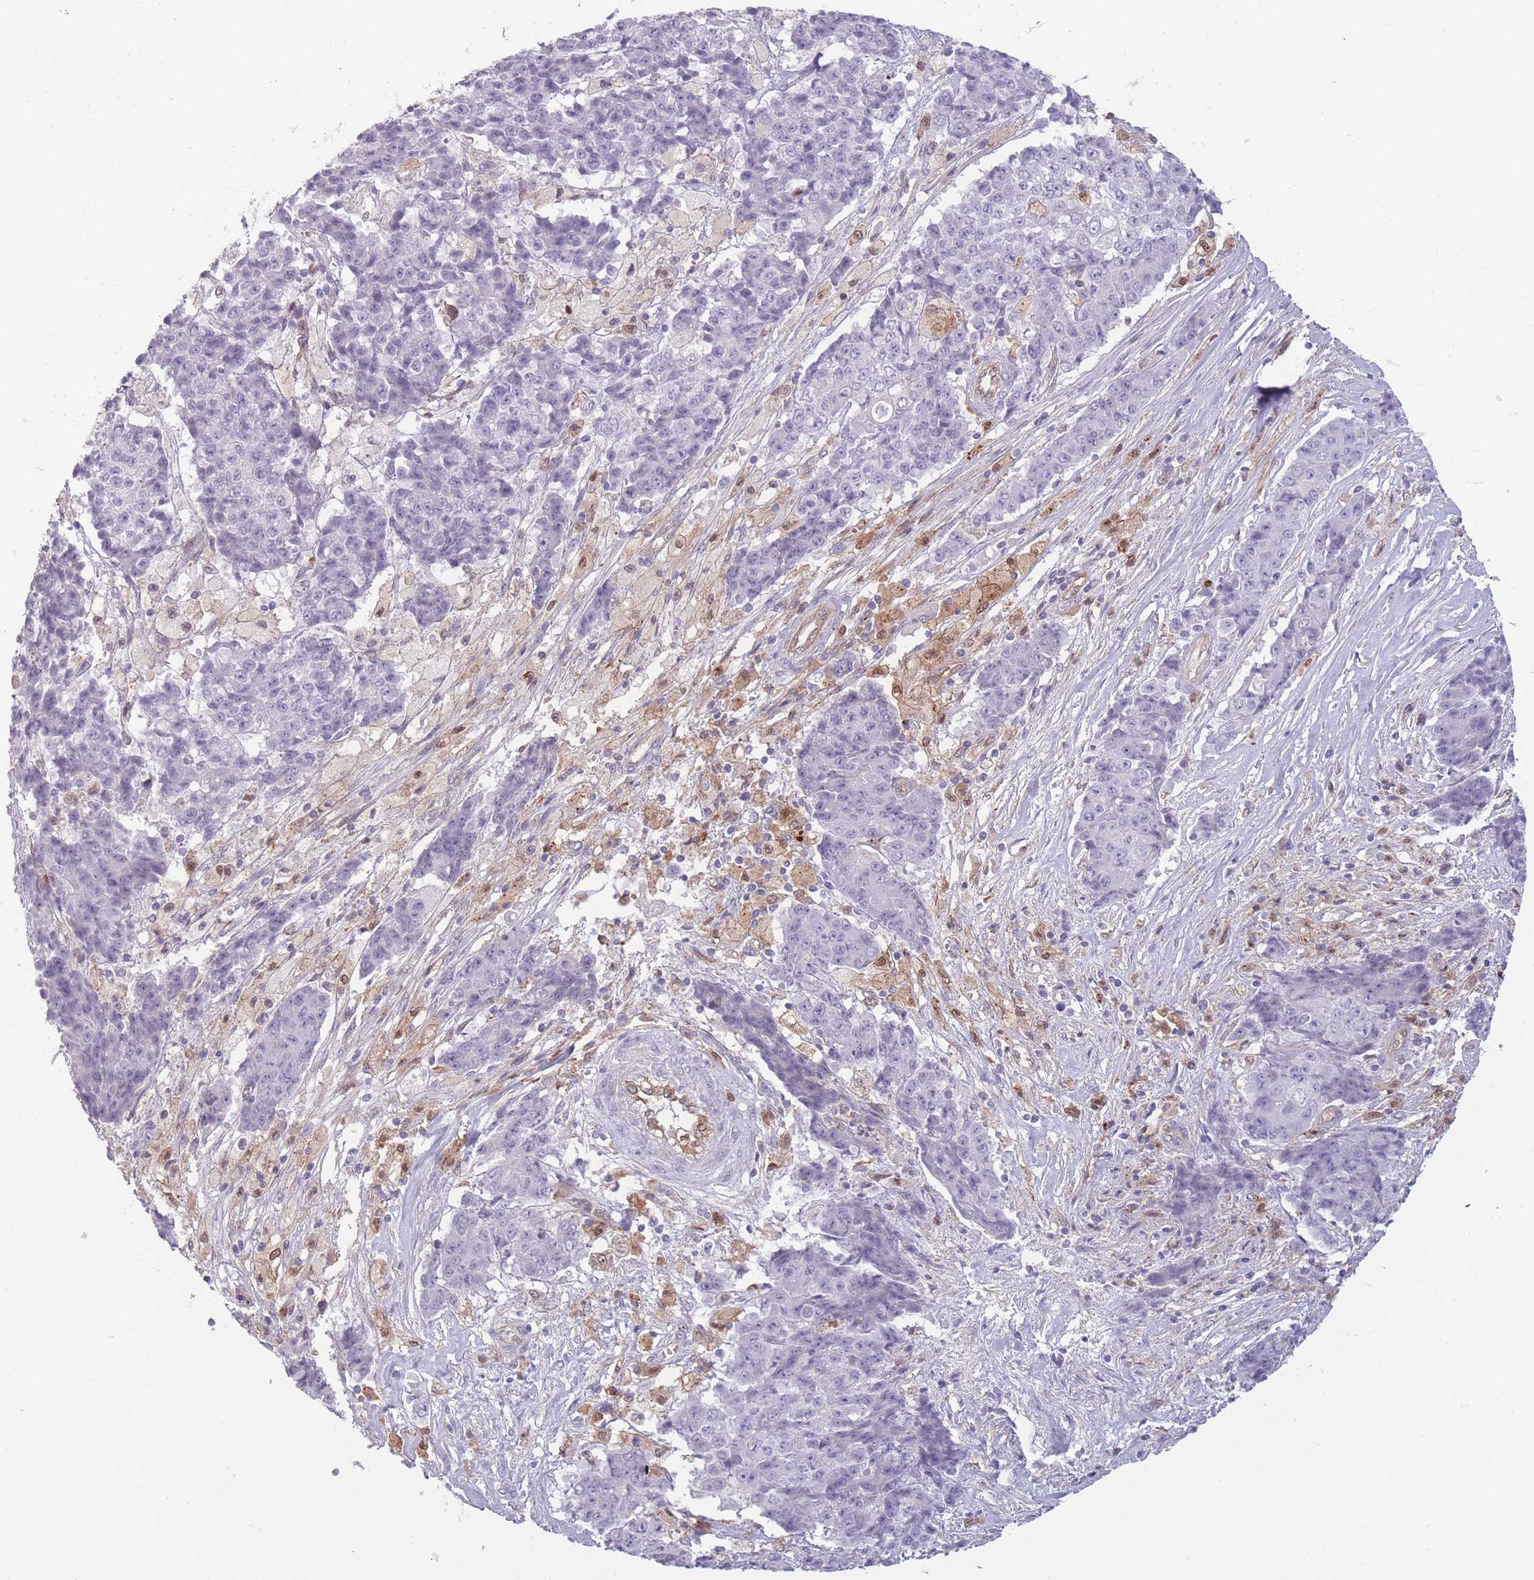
{"staining": {"intensity": "negative", "quantity": "none", "location": "none"}, "tissue": "ovarian cancer", "cell_type": "Tumor cells", "image_type": "cancer", "snomed": [{"axis": "morphology", "description": "Carcinoma, endometroid"}, {"axis": "topography", "description": "Ovary"}], "caption": "A high-resolution photomicrograph shows immunohistochemistry staining of ovarian endometroid carcinoma, which exhibits no significant staining in tumor cells.", "gene": "LGALS9", "patient": {"sex": "female", "age": 42}}